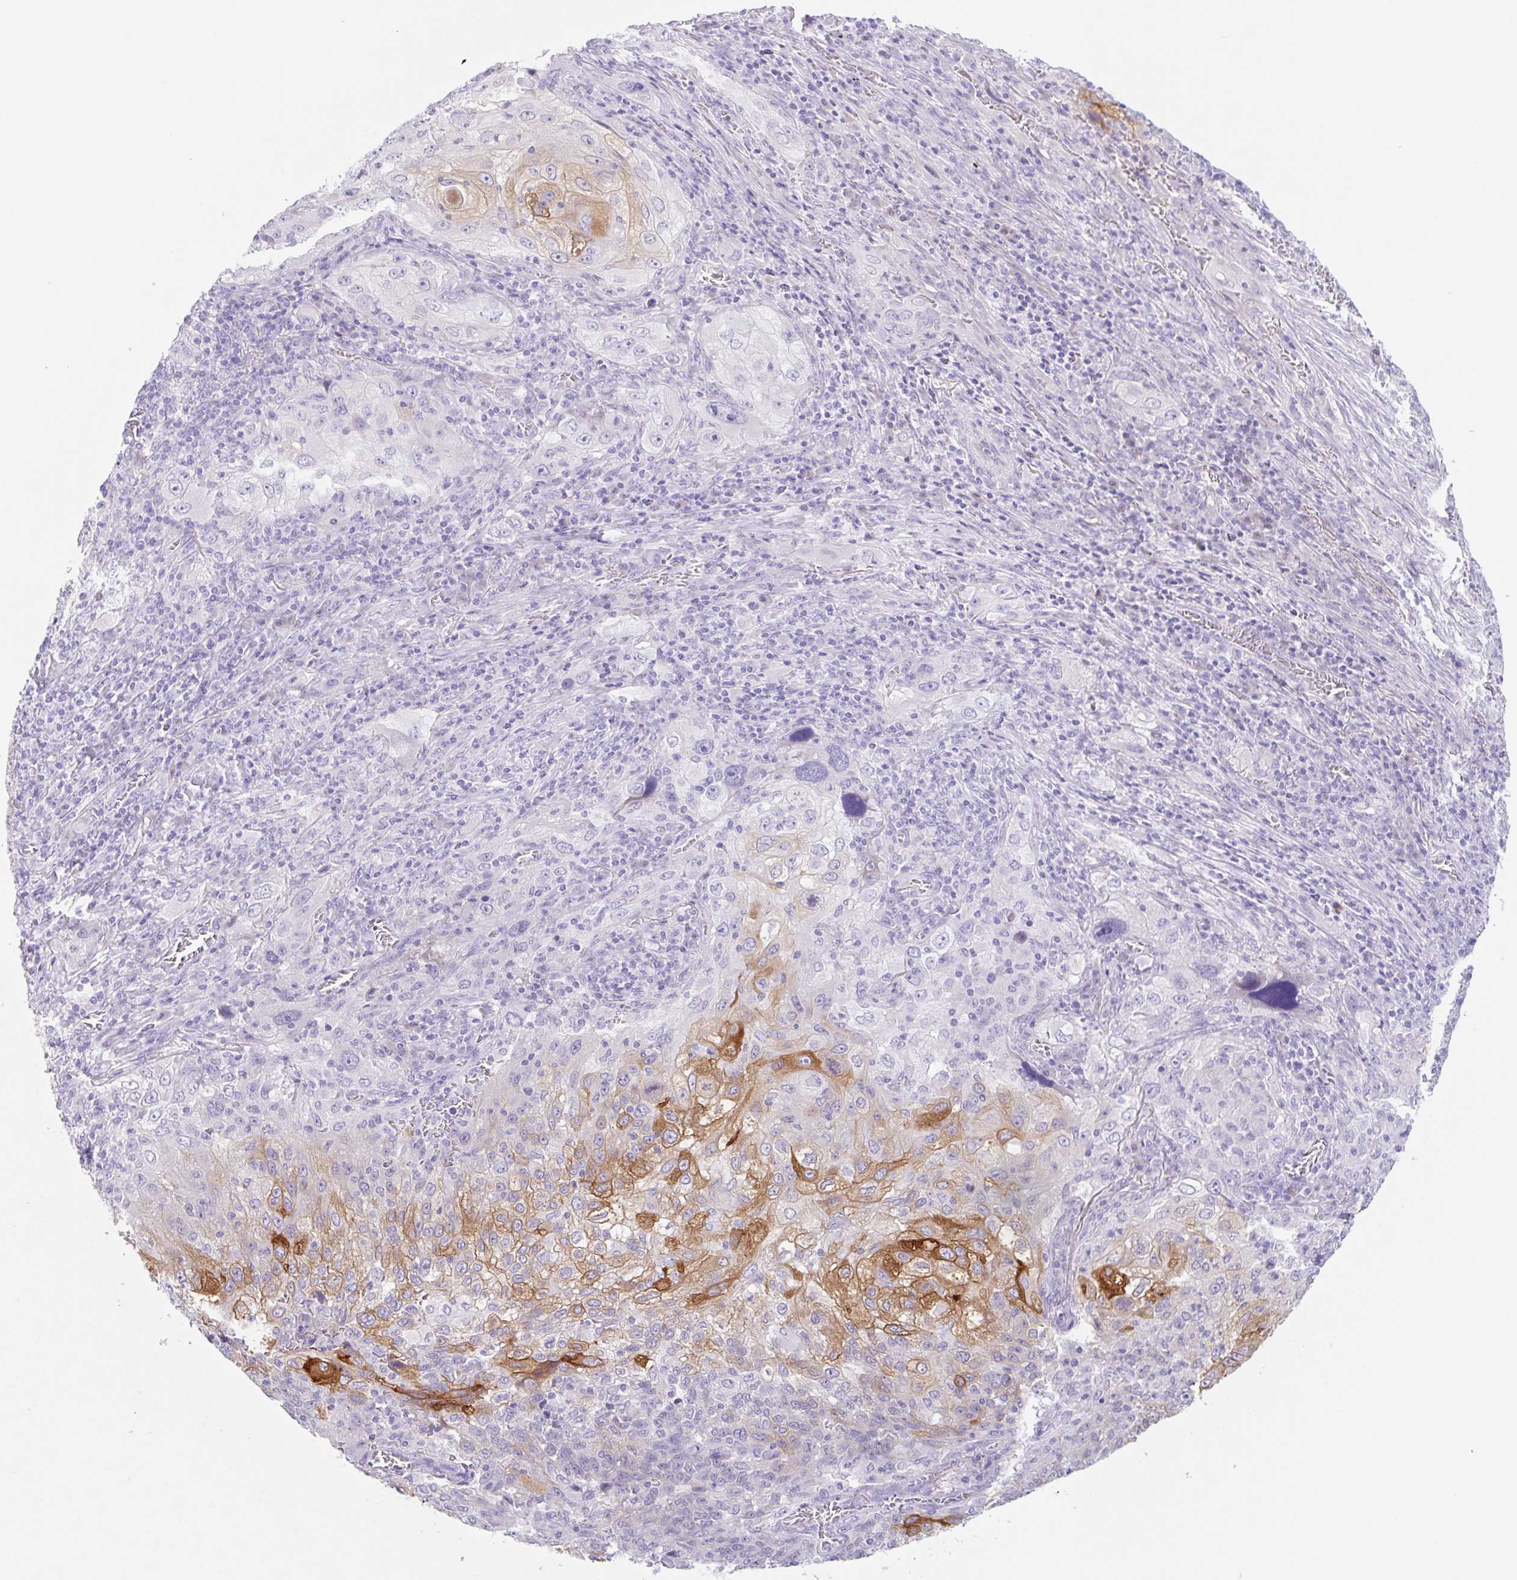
{"staining": {"intensity": "negative", "quantity": "none", "location": "none"}, "tissue": "lung cancer", "cell_type": "Tumor cells", "image_type": "cancer", "snomed": [{"axis": "morphology", "description": "Squamous cell carcinoma, NOS"}, {"axis": "topography", "description": "Lung"}], "caption": "This is an IHC image of lung squamous cell carcinoma. There is no staining in tumor cells.", "gene": "KLK8", "patient": {"sex": "female", "age": 69}}